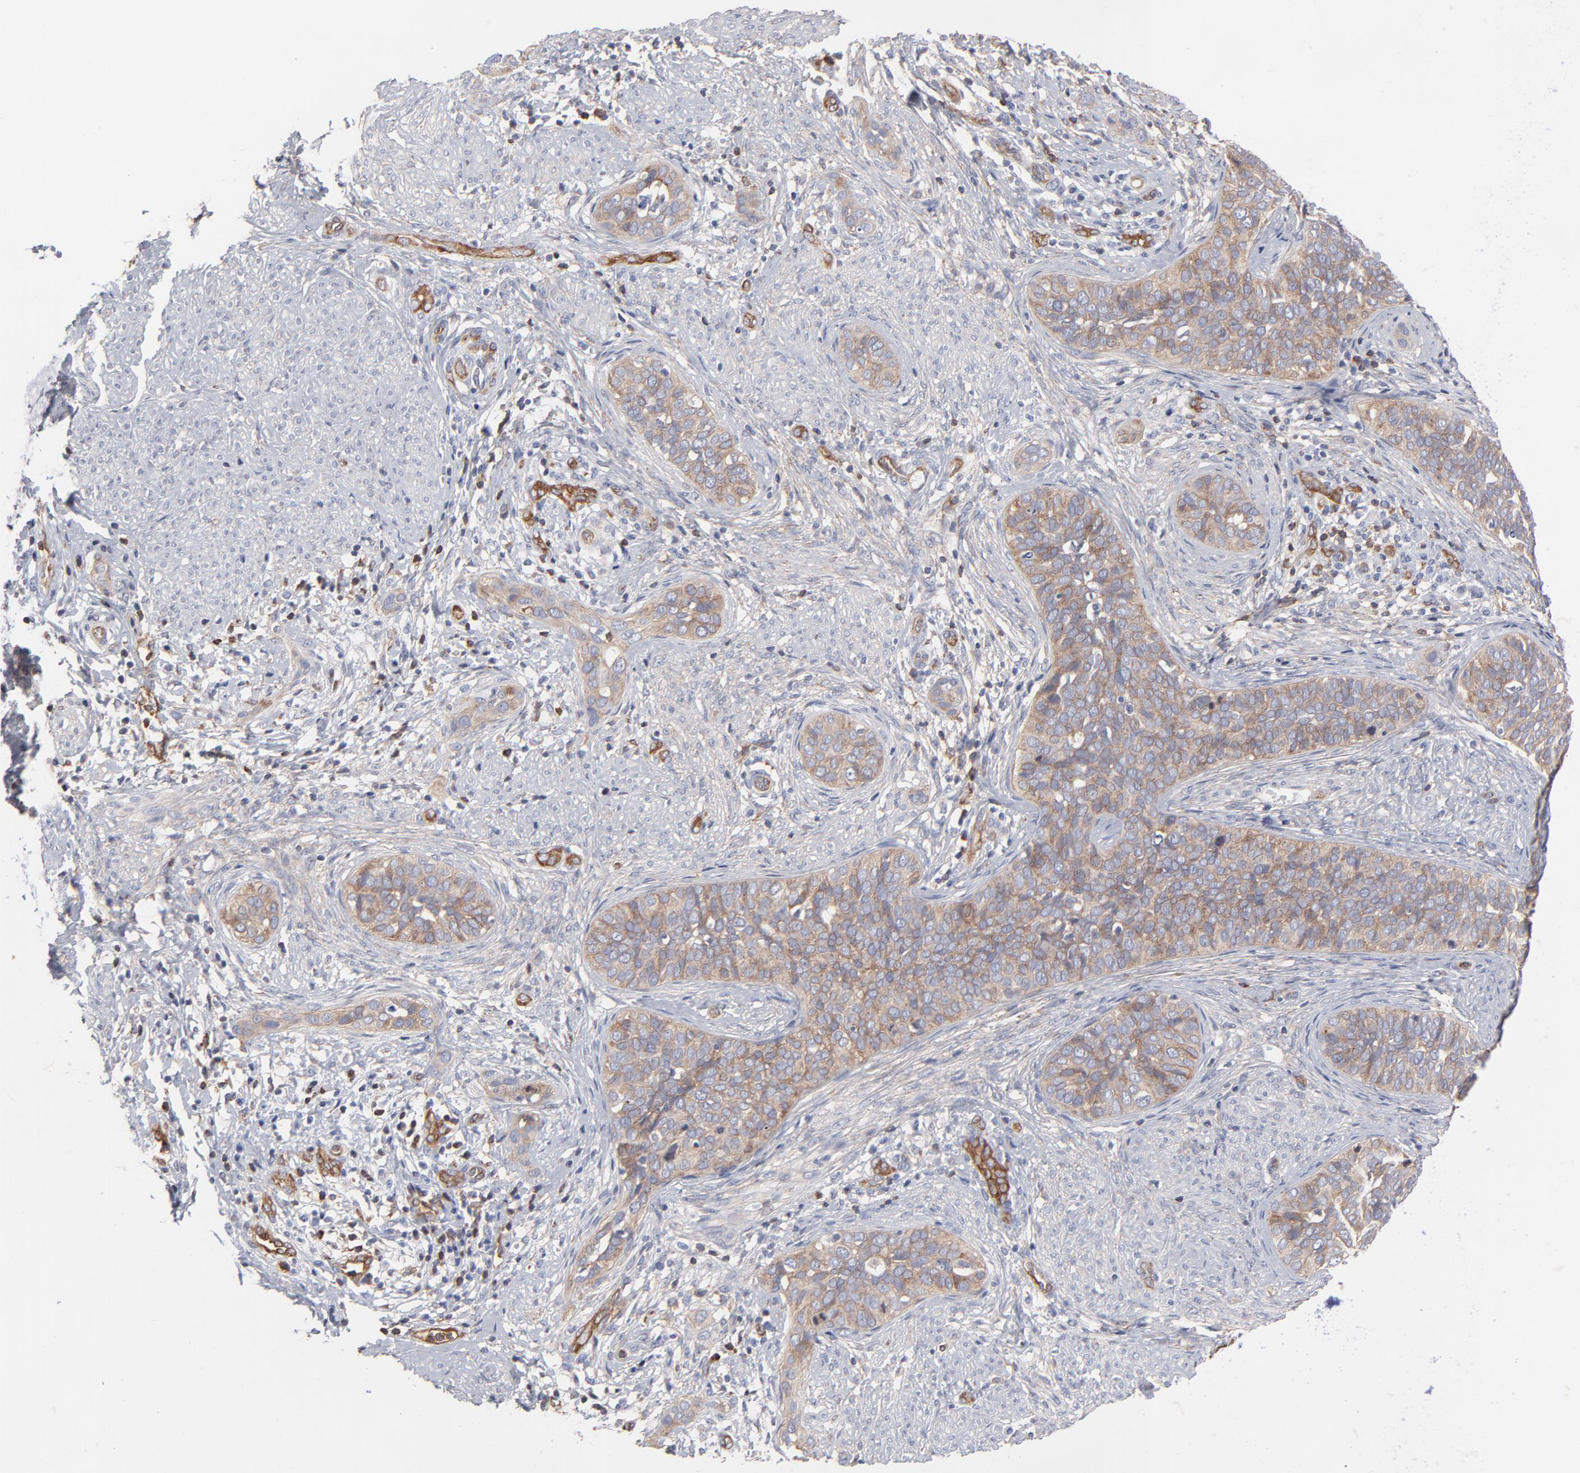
{"staining": {"intensity": "weak", "quantity": ">75%", "location": "cytoplasmic/membranous"}, "tissue": "cervical cancer", "cell_type": "Tumor cells", "image_type": "cancer", "snomed": [{"axis": "morphology", "description": "Squamous cell carcinoma, NOS"}, {"axis": "topography", "description": "Cervix"}], "caption": "A brown stain labels weak cytoplasmic/membranous expression of a protein in human cervical cancer tumor cells.", "gene": "PXN", "patient": {"sex": "female", "age": 31}}